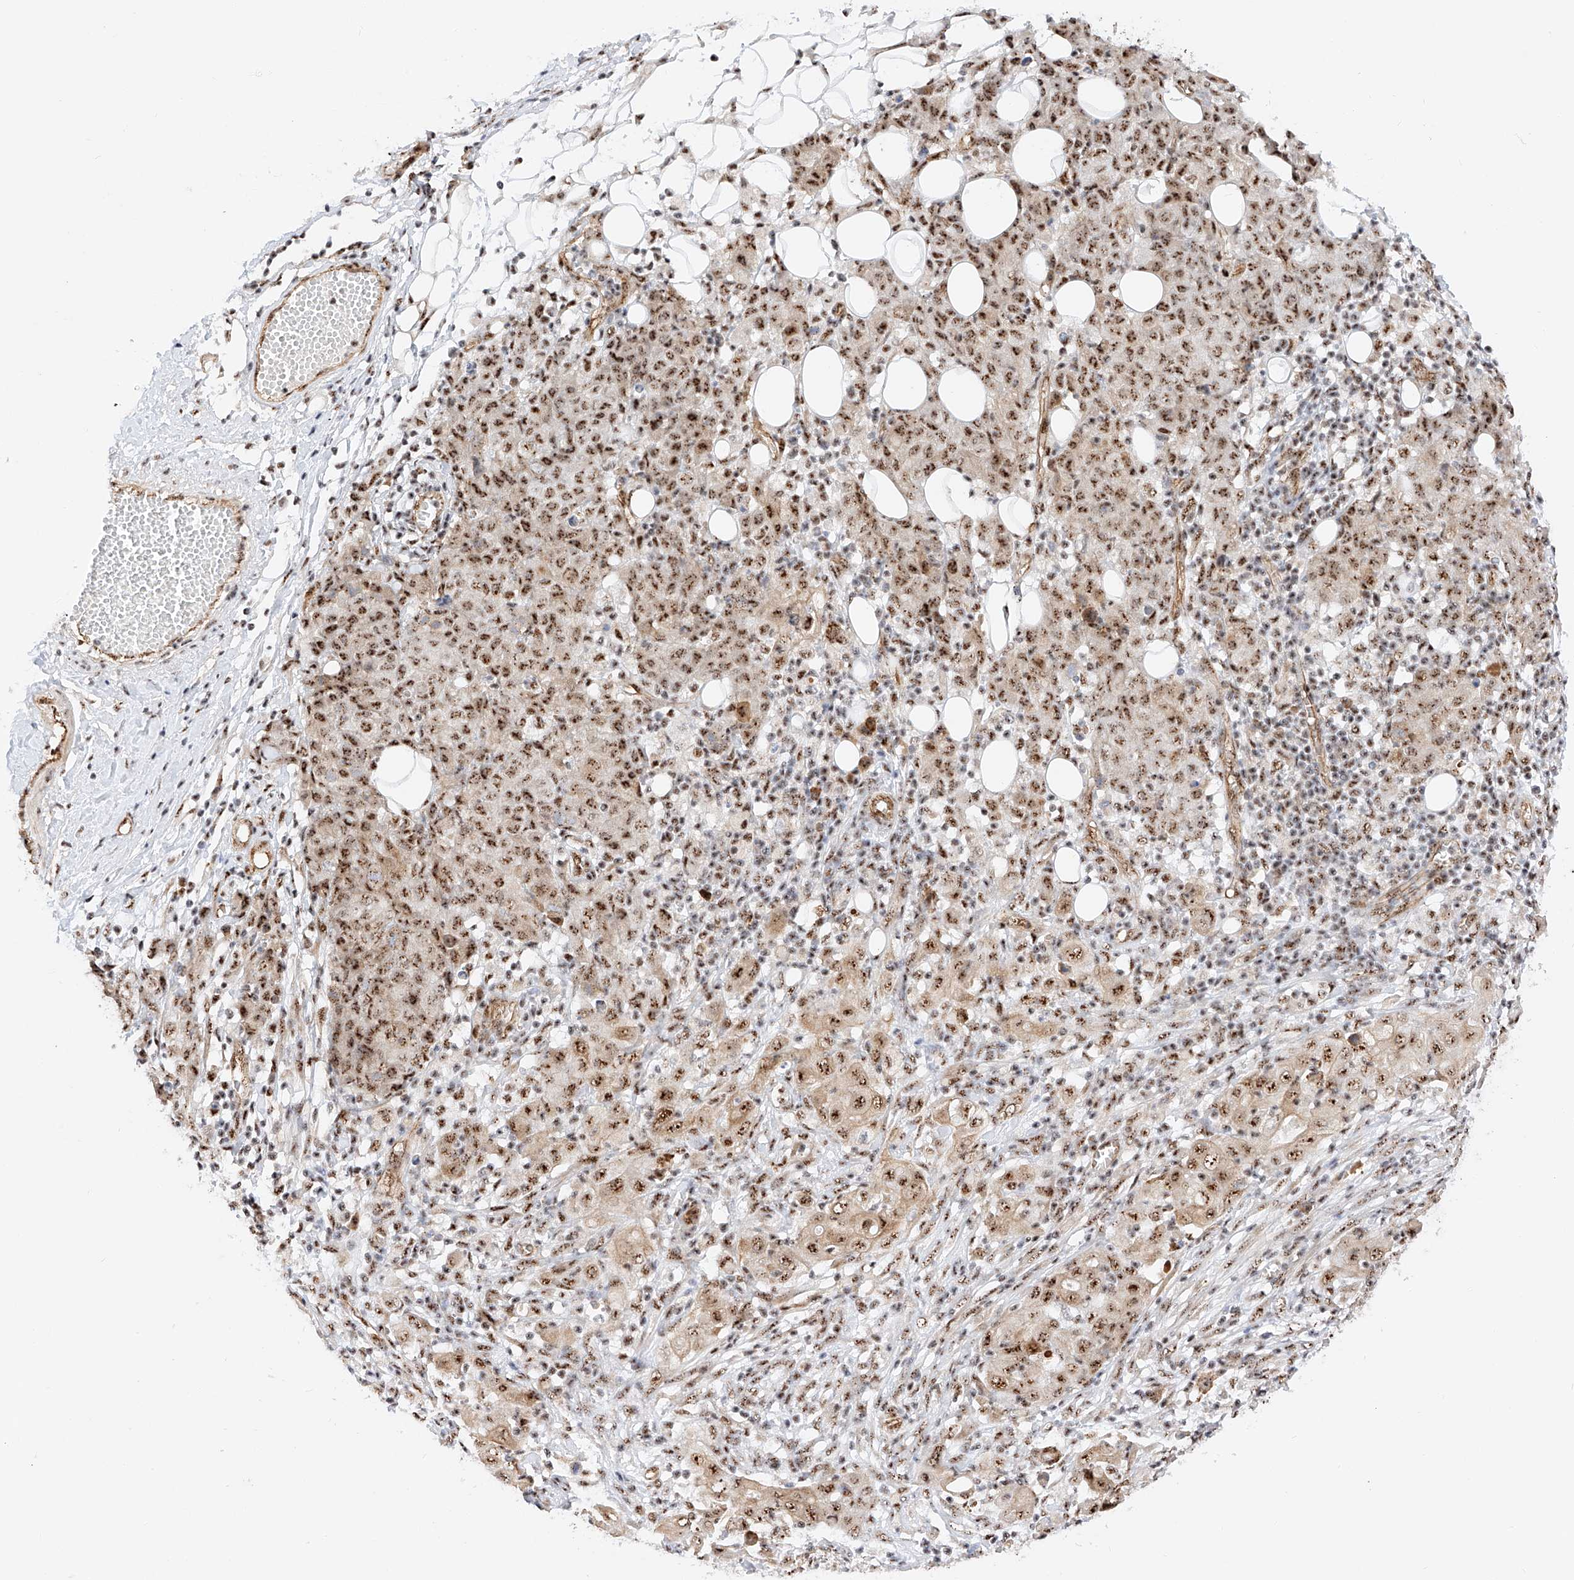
{"staining": {"intensity": "moderate", "quantity": ">75%", "location": "nuclear"}, "tissue": "ovarian cancer", "cell_type": "Tumor cells", "image_type": "cancer", "snomed": [{"axis": "morphology", "description": "Carcinoma, endometroid"}, {"axis": "topography", "description": "Ovary"}], "caption": "Endometroid carcinoma (ovarian) stained with immunohistochemistry exhibits moderate nuclear positivity in approximately >75% of tumor cells.", "gene": "ATXN7L2", "patient": {"sex": "female", "age": 42}}